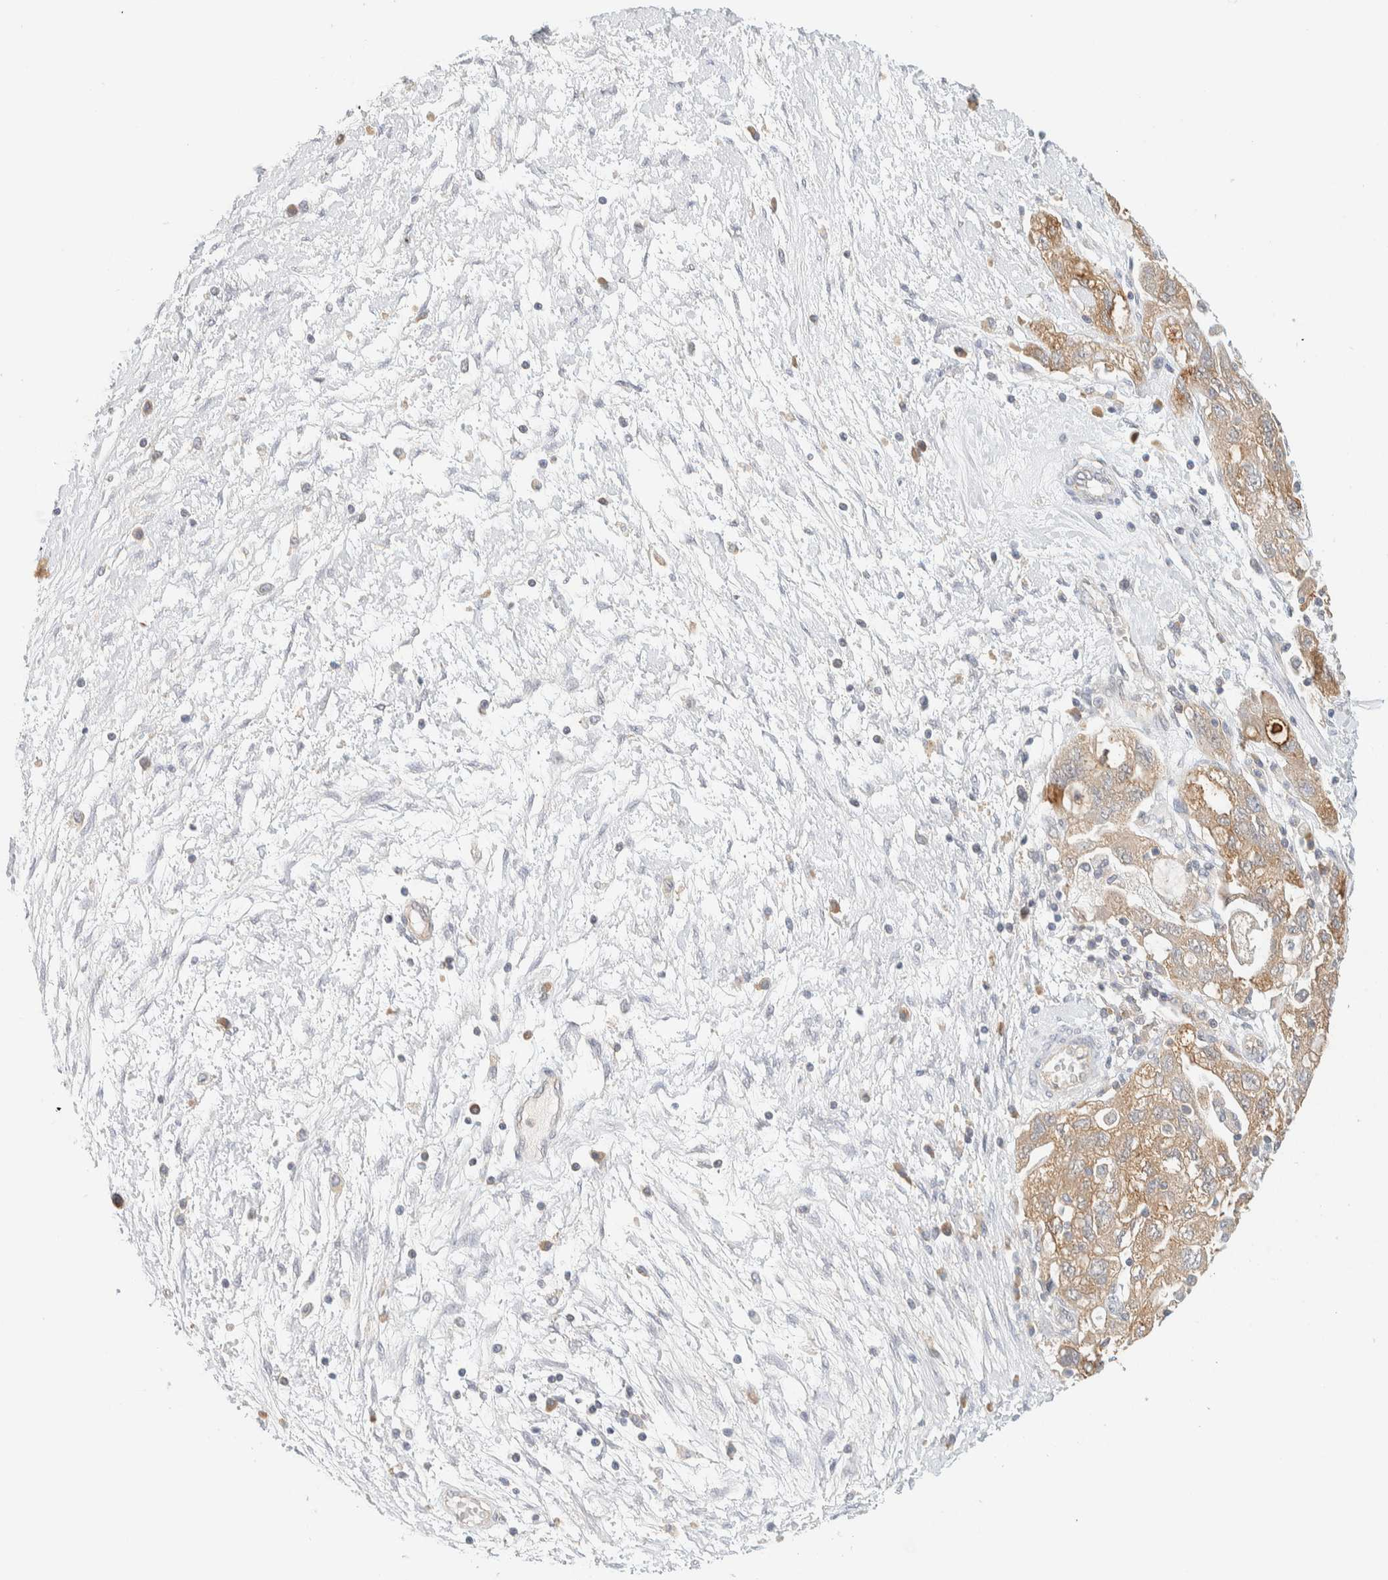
{"staining": {"intensity": "moderate", "quantity": ">75%", "location": "cytoplasmic/membranous"}, "tissue": "ovarian cancer", "cell_type": "Tumor cells", "image_type": "cancer", "snomed": [{"axis": "morphology", "description": "Carcinoma, NOS"}, {"axis": "morphology", "description": "Cystadenocarcinoma, serous, NOS"}, {"axis": "topography", "description": "Ovary"}], "caption": "Brown immunohistochemical staining in ovarian cancer demonstrates moderate cytoplasmic/membranous positivity in approximately >75% of tumor cells.", "gene": "TBC1D8B", "patient": {"sex": "female", "age": 69}}